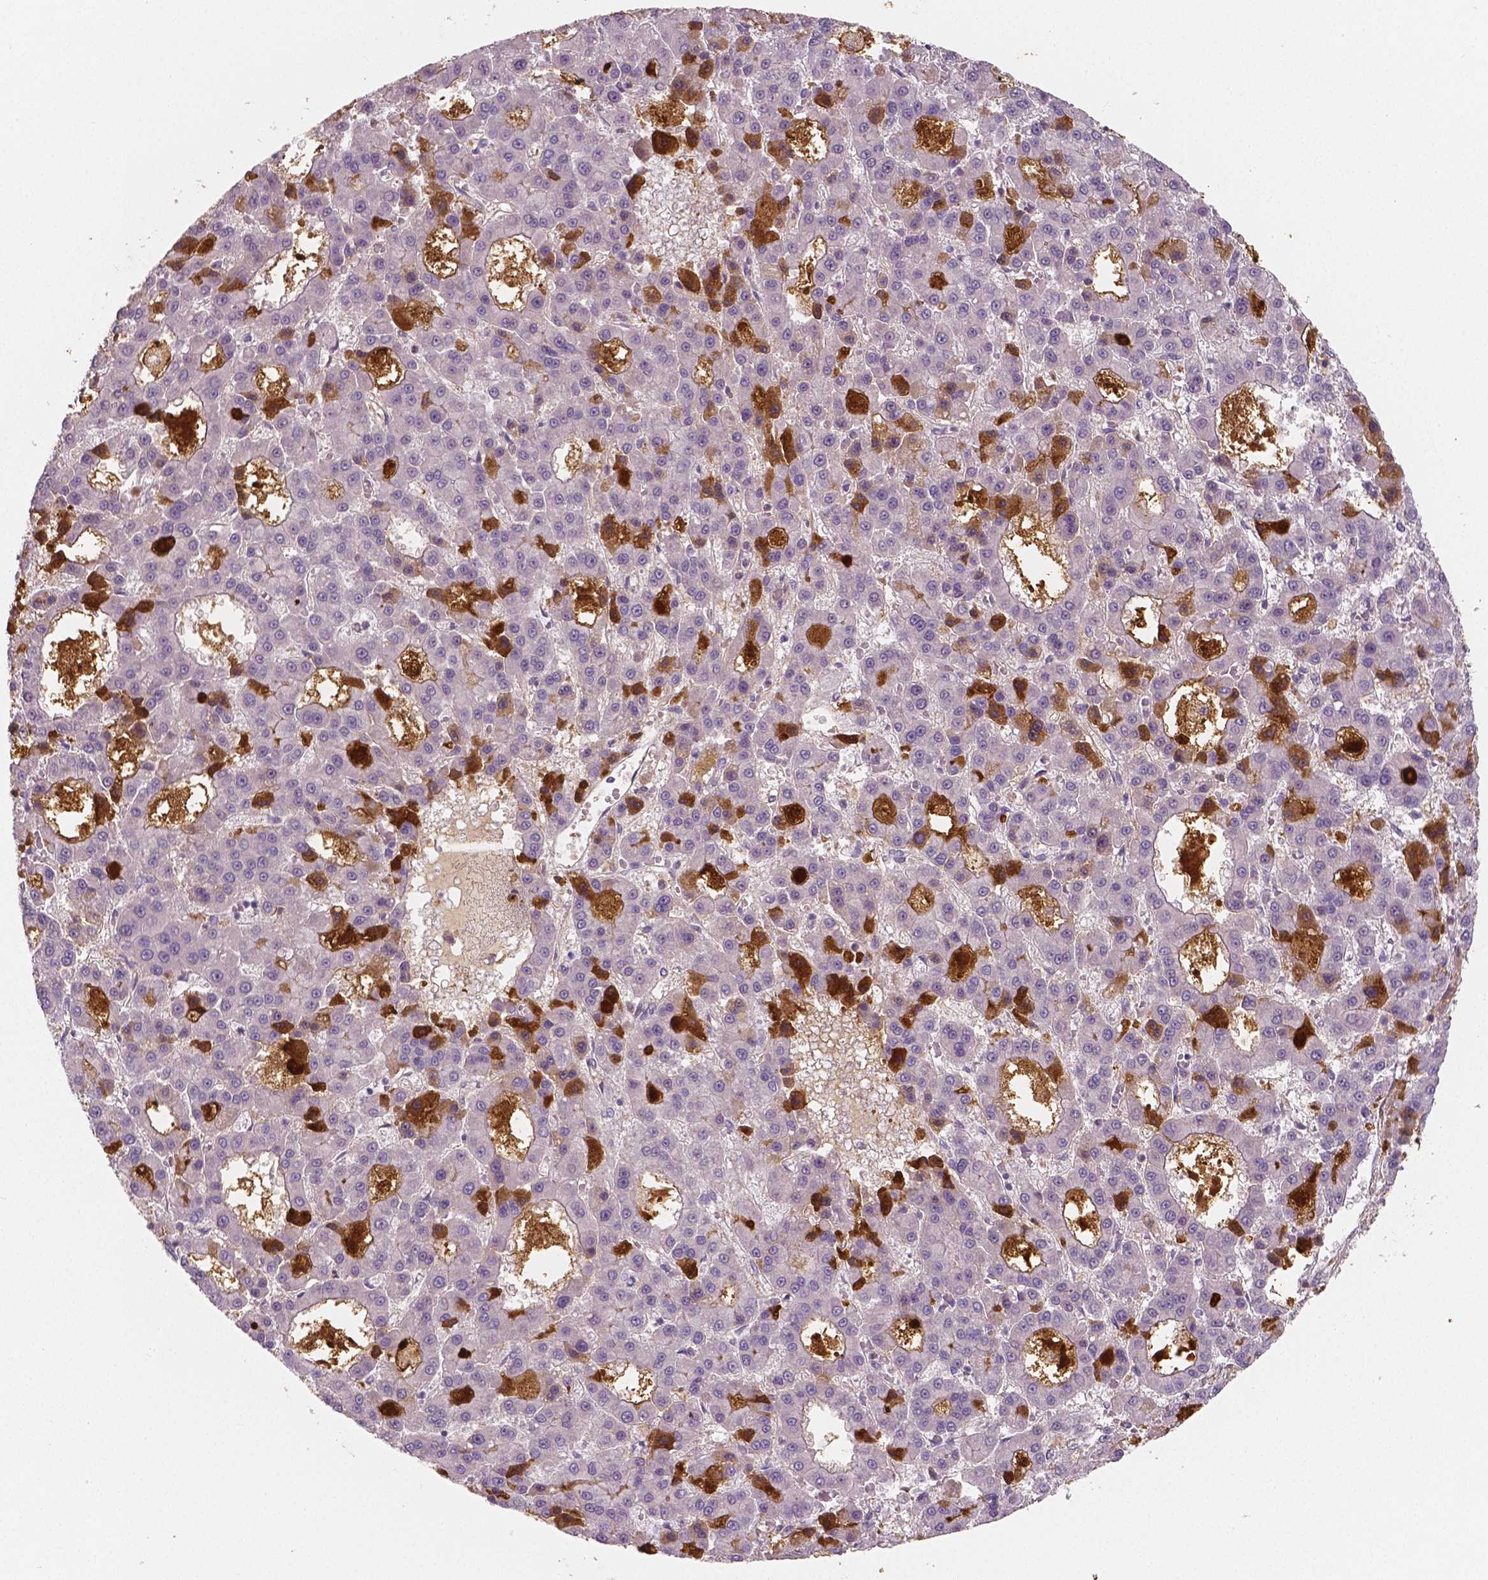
{"staining": {"intensity": "negative", "quantity": "none", "location": "none"}, "tissue": "liver cancer", "cell_type": "Tumor cells", "image_type": "cancer", "snomed": [{"axis": "morphology", "description": "Carcinoma, Hepatocellular, NOS"}, {"axis": "topography", "description": "Liver"}], "caption": "High power microscopy micrograph of an IHC photomicrograph of hepatocellular carcinoma (liver), revealing no significant staining in tumor cells.", "gene": "APOA4", "patient": {"sex": "male", "age": 70}}